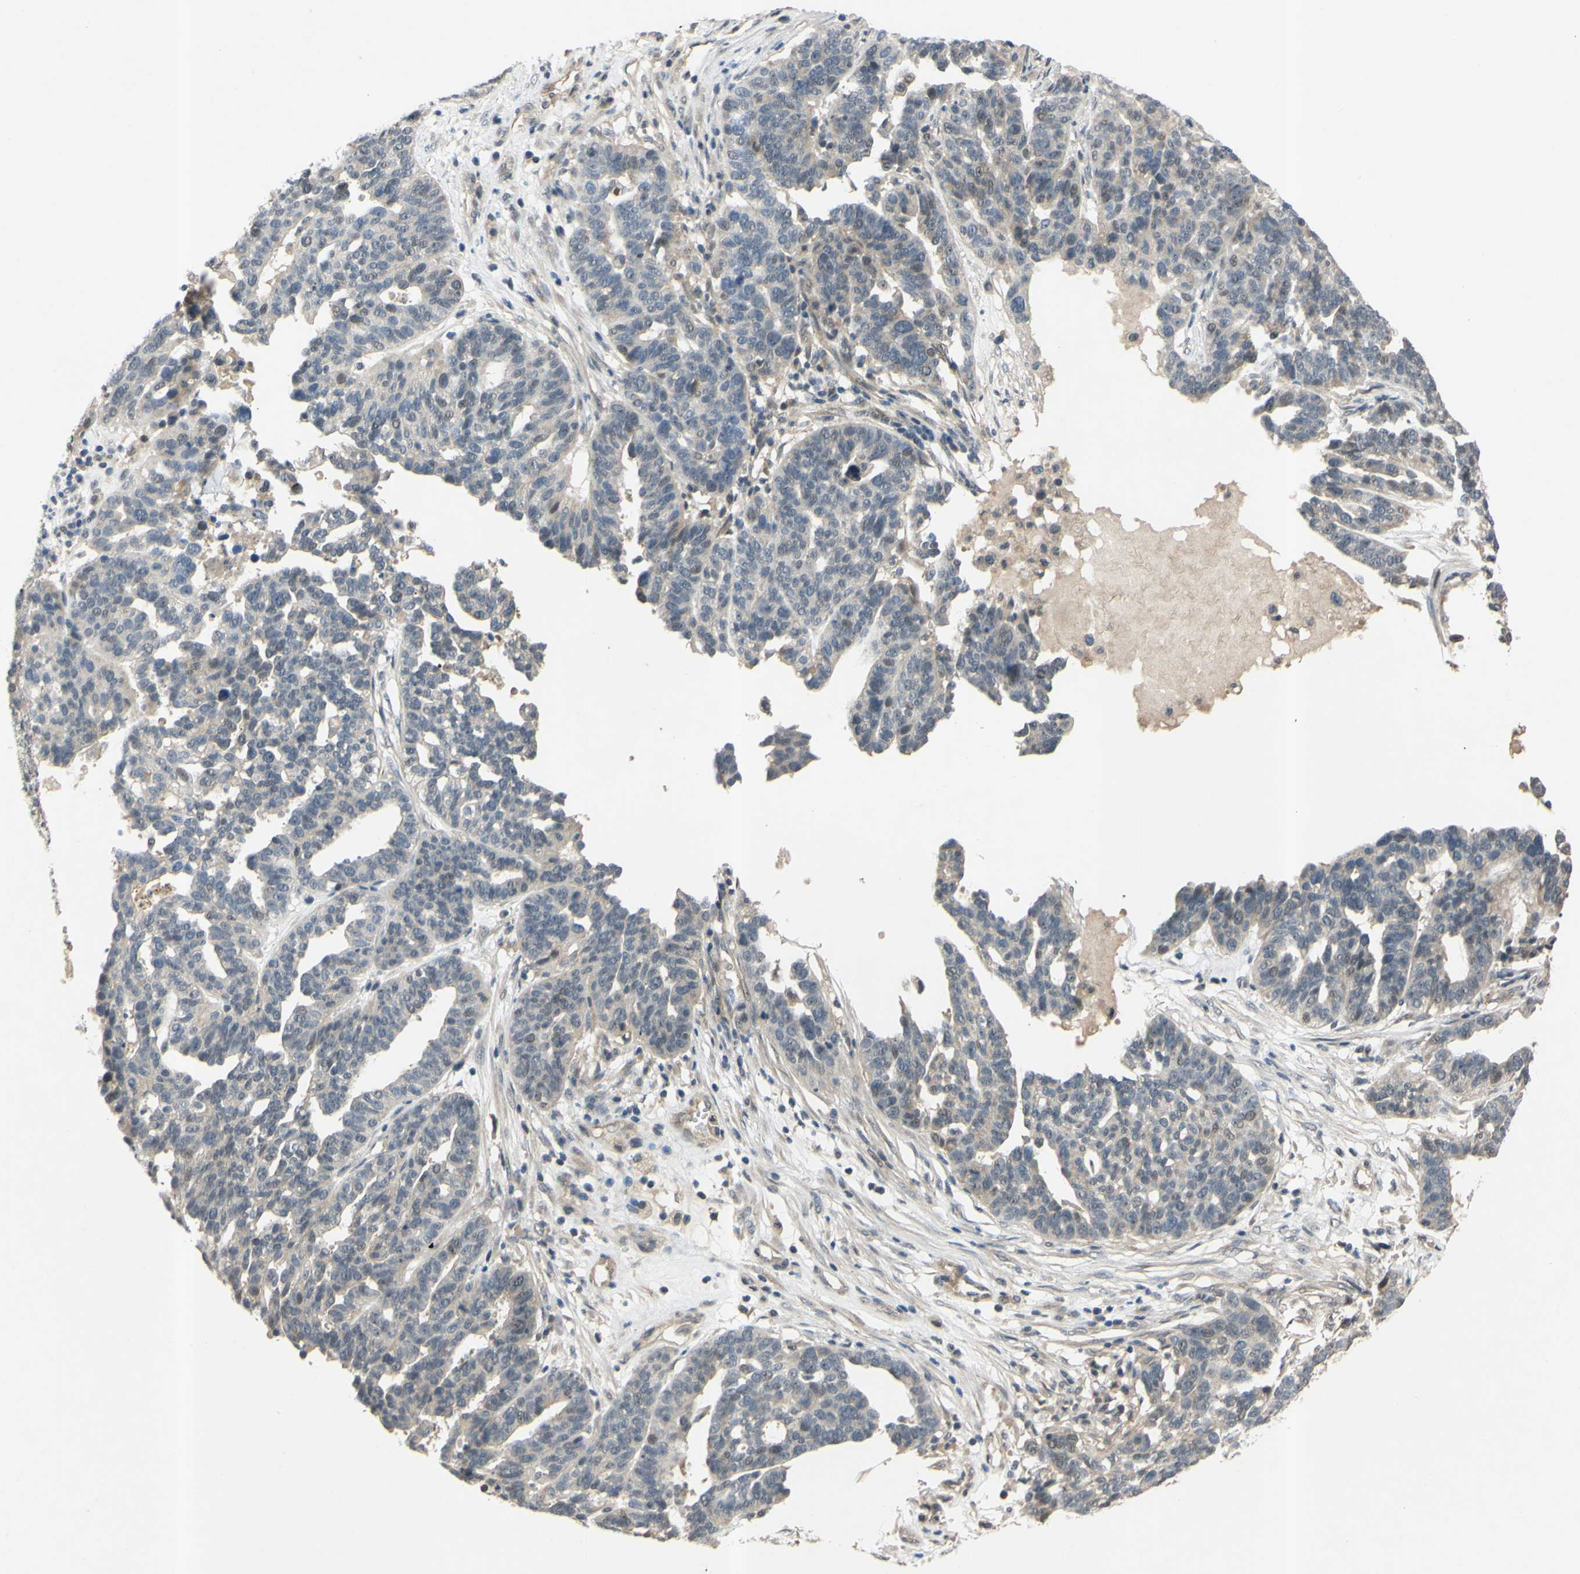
{"staining": {"intensity": "negative", "quantity": "none", "location": "none"}, "tissue": "ovarian cancer", "cell_type": "Tumor cells", "image_type": "cancer", "snomed": [{"axis": "morphology", "description": "Cystadenocarcinoma, serous, NOS"}, {"axis": "topography", "description": "Ovary"}], "caption": "A histopathology image of ovarian serous cystadenocarcinoma stained for a protein reveals no brown staining in tumor cells.", "gene": "ALK", "patient": {"sex": "female", "age": 59}}